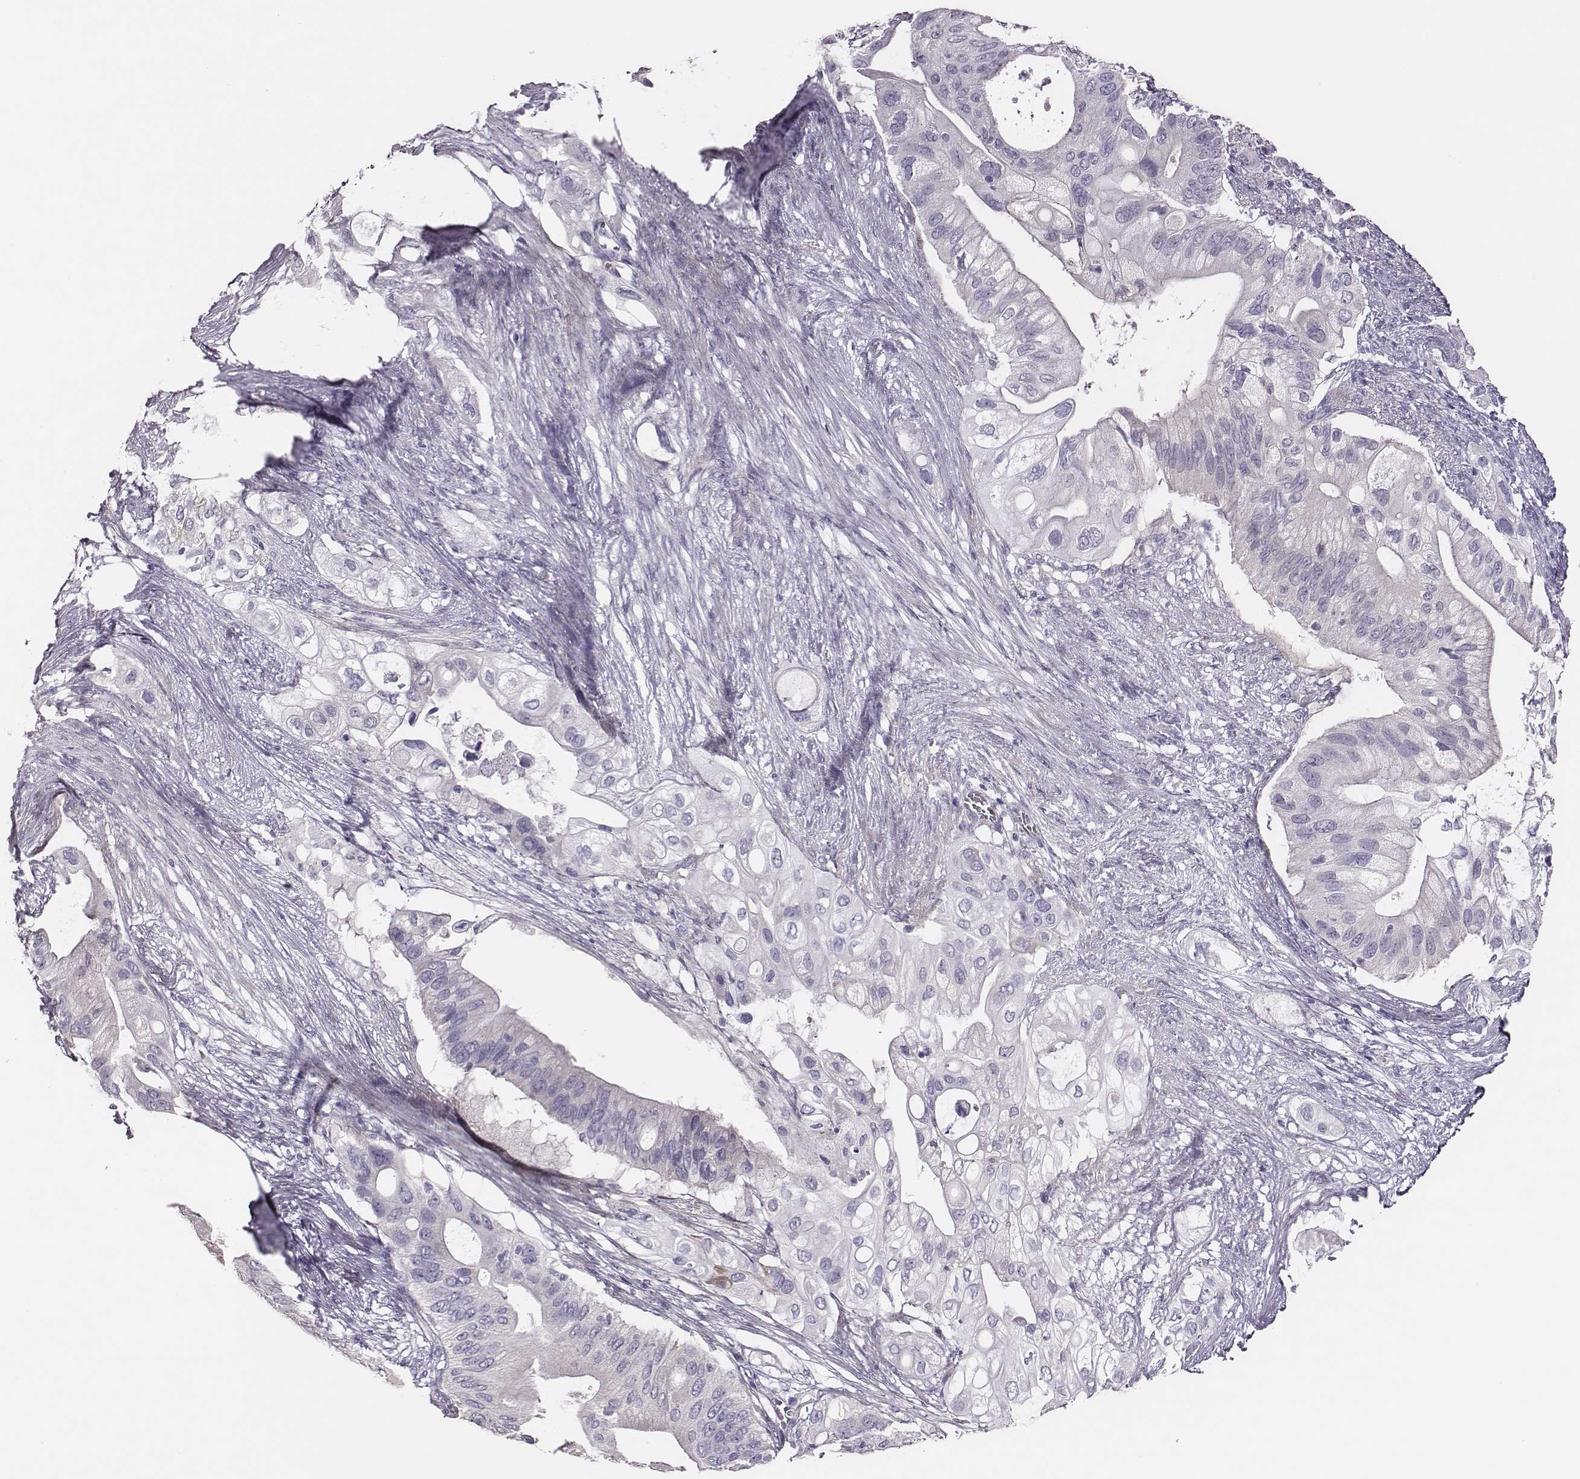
{"staining": {"intensity": "negative", "quantity": "none", "location": "none"}, "tissue": "pancreatic cancer", "cell_type": "Tumor cells", "image_type": "cancer", "snomed": [{"axis": "morphology", "description": "Adenocarcinoma, NOS"}, {"axis": "topography", "description": "Pancreas"}], "caption": "Immunohistochemistry (IHC) of human pancreatic cancer displays no positivity in tumor cells.", "gene": "SCML2", "patient": {"sex": "female", "age": 72}}